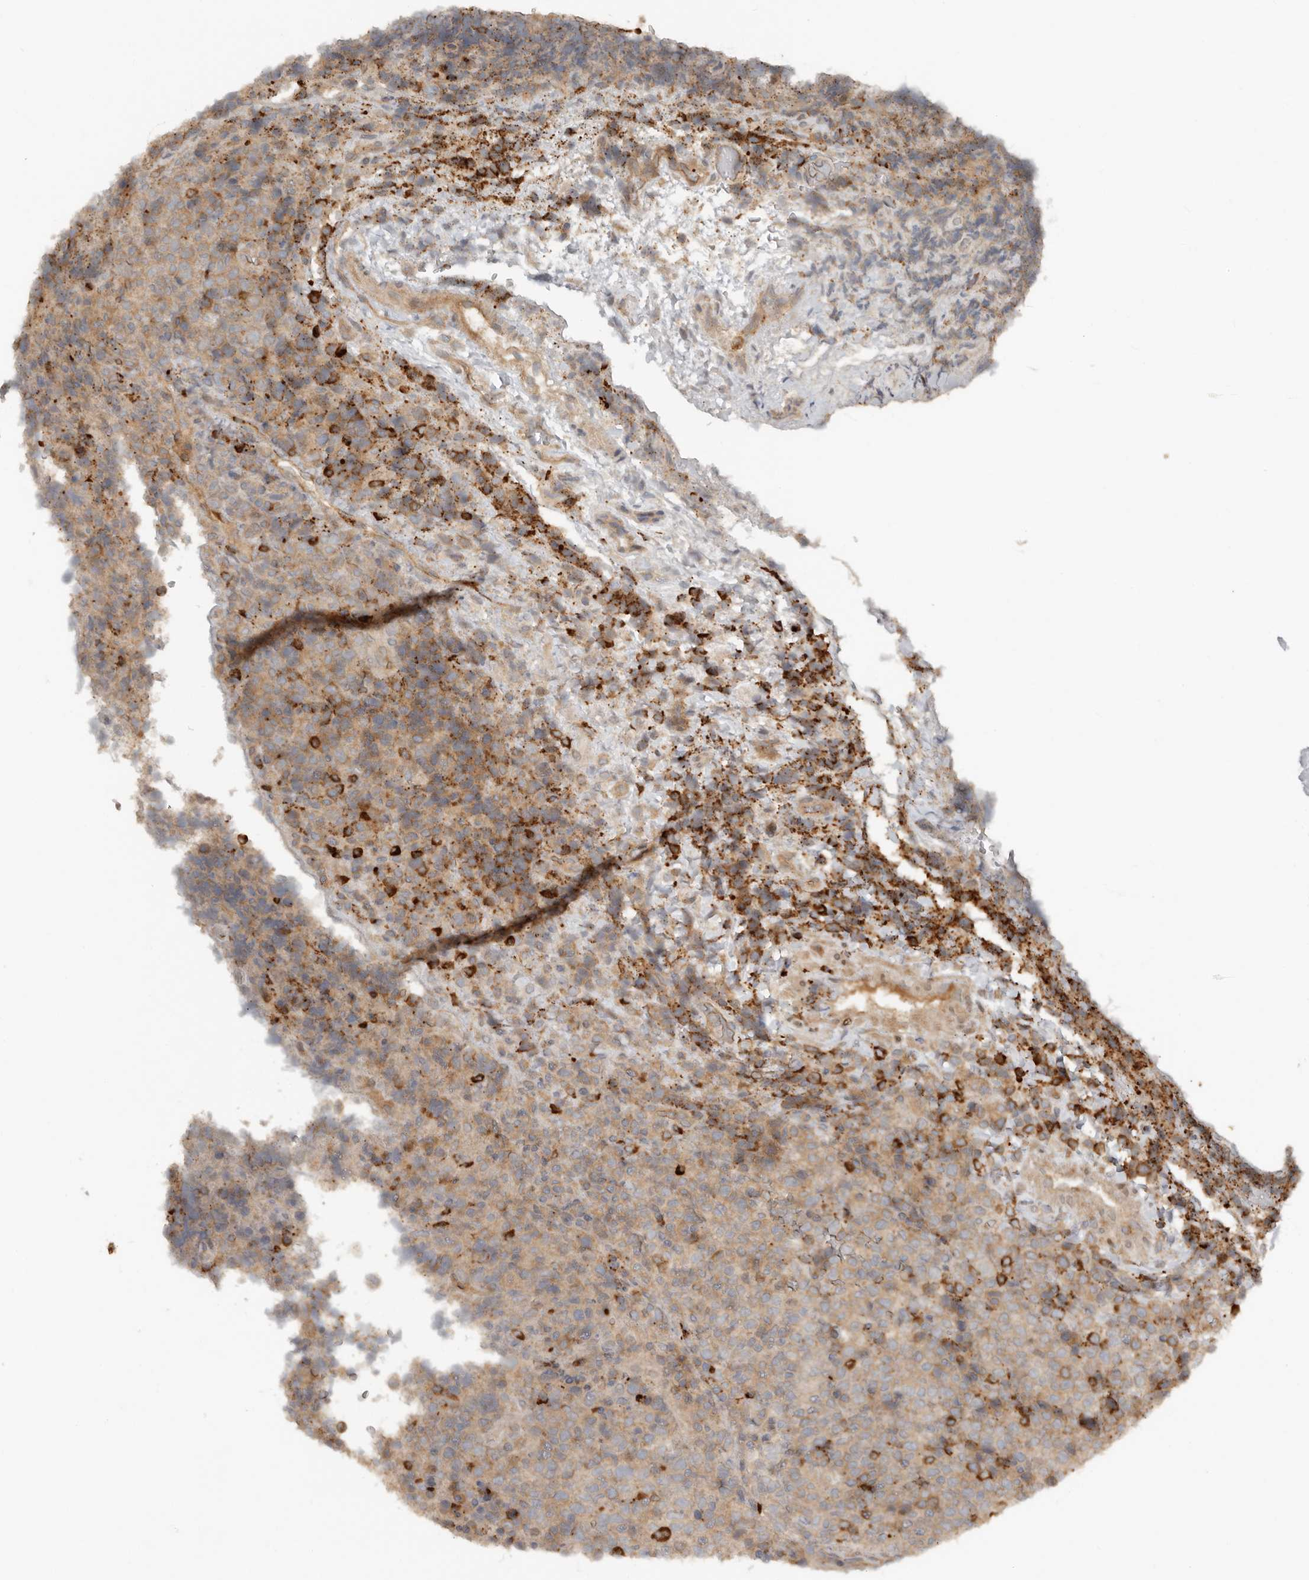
{"staining": {"intensity": "moderate", "quantity": "<25%", "location": "cytoplasmic/membranous"}, "tissue": "lymphoma", "cell_type": "Tumor cells", "image_type": "cancer", "snomed": [{"axis": "morphology", "description": "Malignant lymphoma, non-Hodgkin's type, High grade"}, {"axis": "topography", "description": "Lymph node"}], "caption": "Lymphoma stained with immunohistochemistry reveals moderate cytoplasmic/membranous positivity in about <25% of tumor cells.", "gene": "TEAD3", "patient": {"sex": "male", "age": 13}}